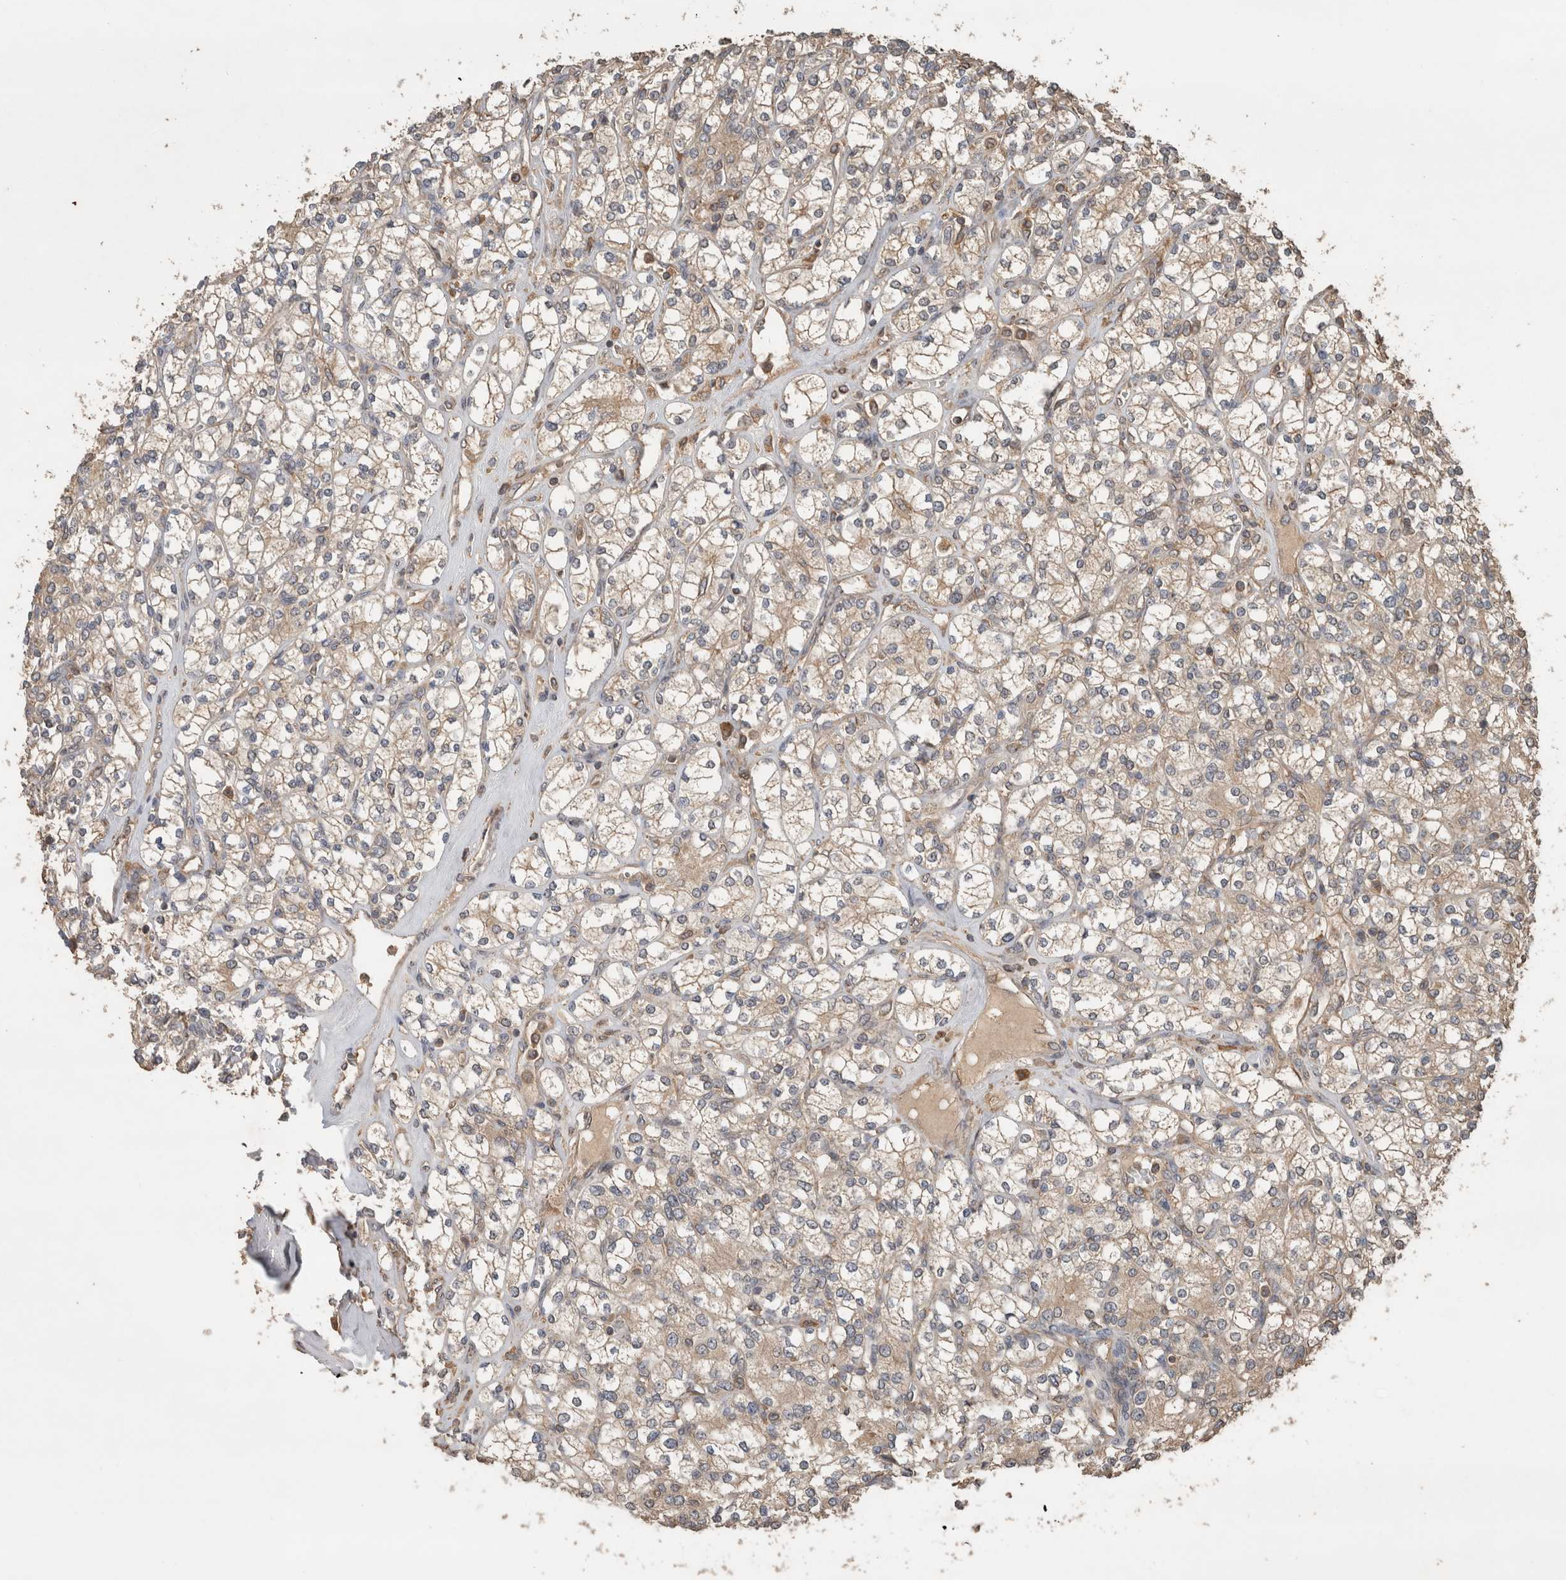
{"staining": {"intensity": "weak", "quantity": ">75%", "location": "cytoplasmic/membranous"}, "tissue": "renal cancer", "cell_type": "Tumor cells", "image_type": "cancer", "snomed": [{"axis": "morphology", "description": "Adenocarcinoma, NOS"}, {"axis": "topography", "description": "Kidney"}], "caption": "Immunohistochemistry (IHC) (DAB (3,3'-diaminobenzidine)) staining of renal cancer (adenocarcinoma) exhibits weak cytoplasmic/membranous protein positivity in about >75% of tumor cells.", "gene": "OTUD7B", "patient": {"sex": "male", "age": 77}}